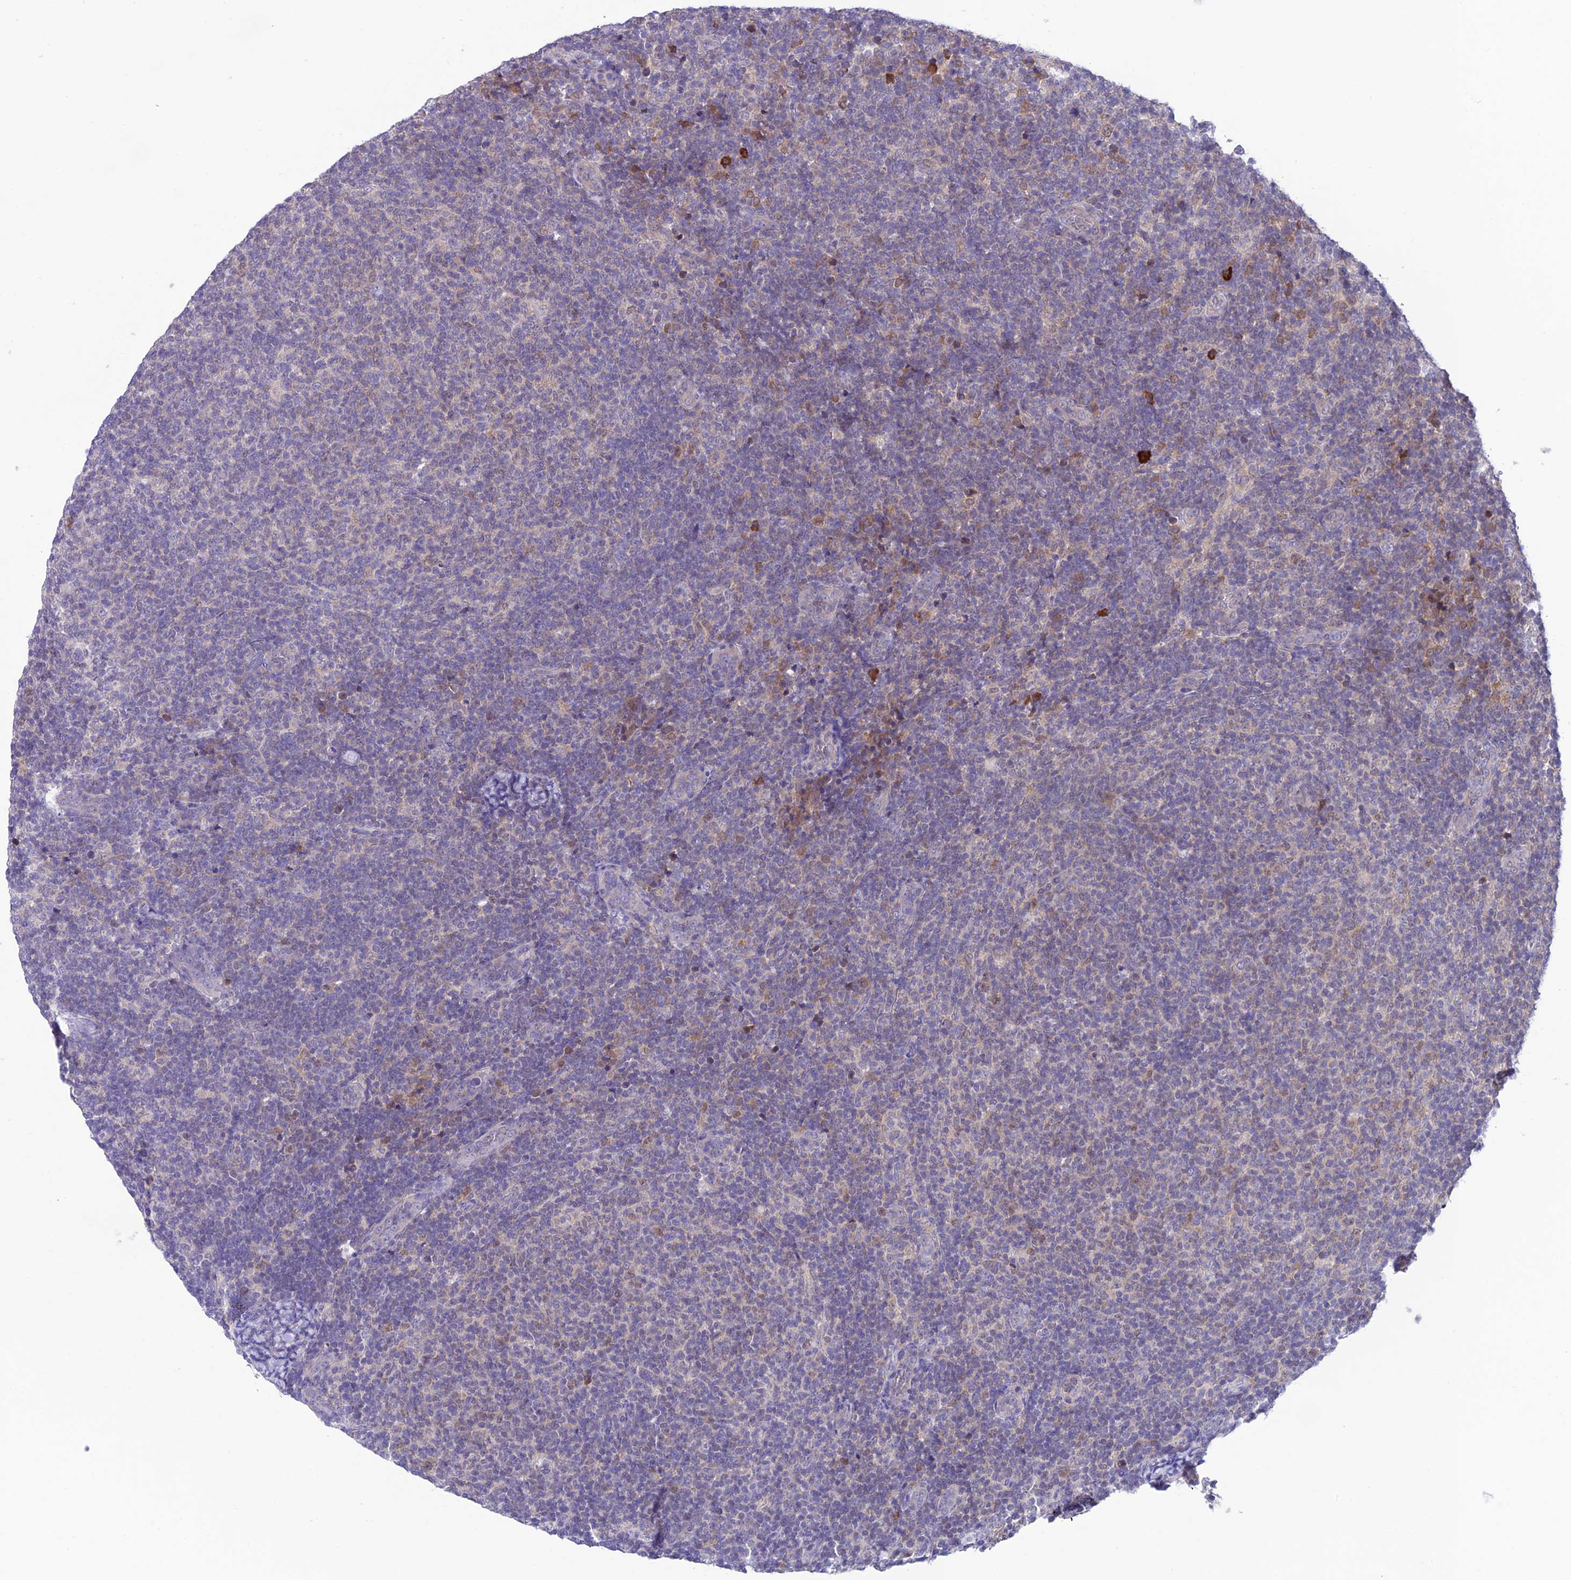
{"staining": {"intensity": "negative", "quantity": "none", "location": "none"}, "tissue": "lymphoma", "cell_type": "Tumor cells", "image_type": "cancer", "snomed": [{"axis": "morphology", "description": "Malignant lymphoma, non-Hodgkin's type, Low grade"}, {"axis": "topography", "description": "Lymph node"}], "caption": "The photomicrograph exhibits no significant positivity in tumor cells of lymphoma. The staining was performed using DAB (3,3'-diaminobenzidine) to visualize the protein expression in brown, while the nuclei were stained in blue with hematoxylin (Magnification: 20x).", "gene": "RNF126", "patient": {"sex": "male", "age": 66}}